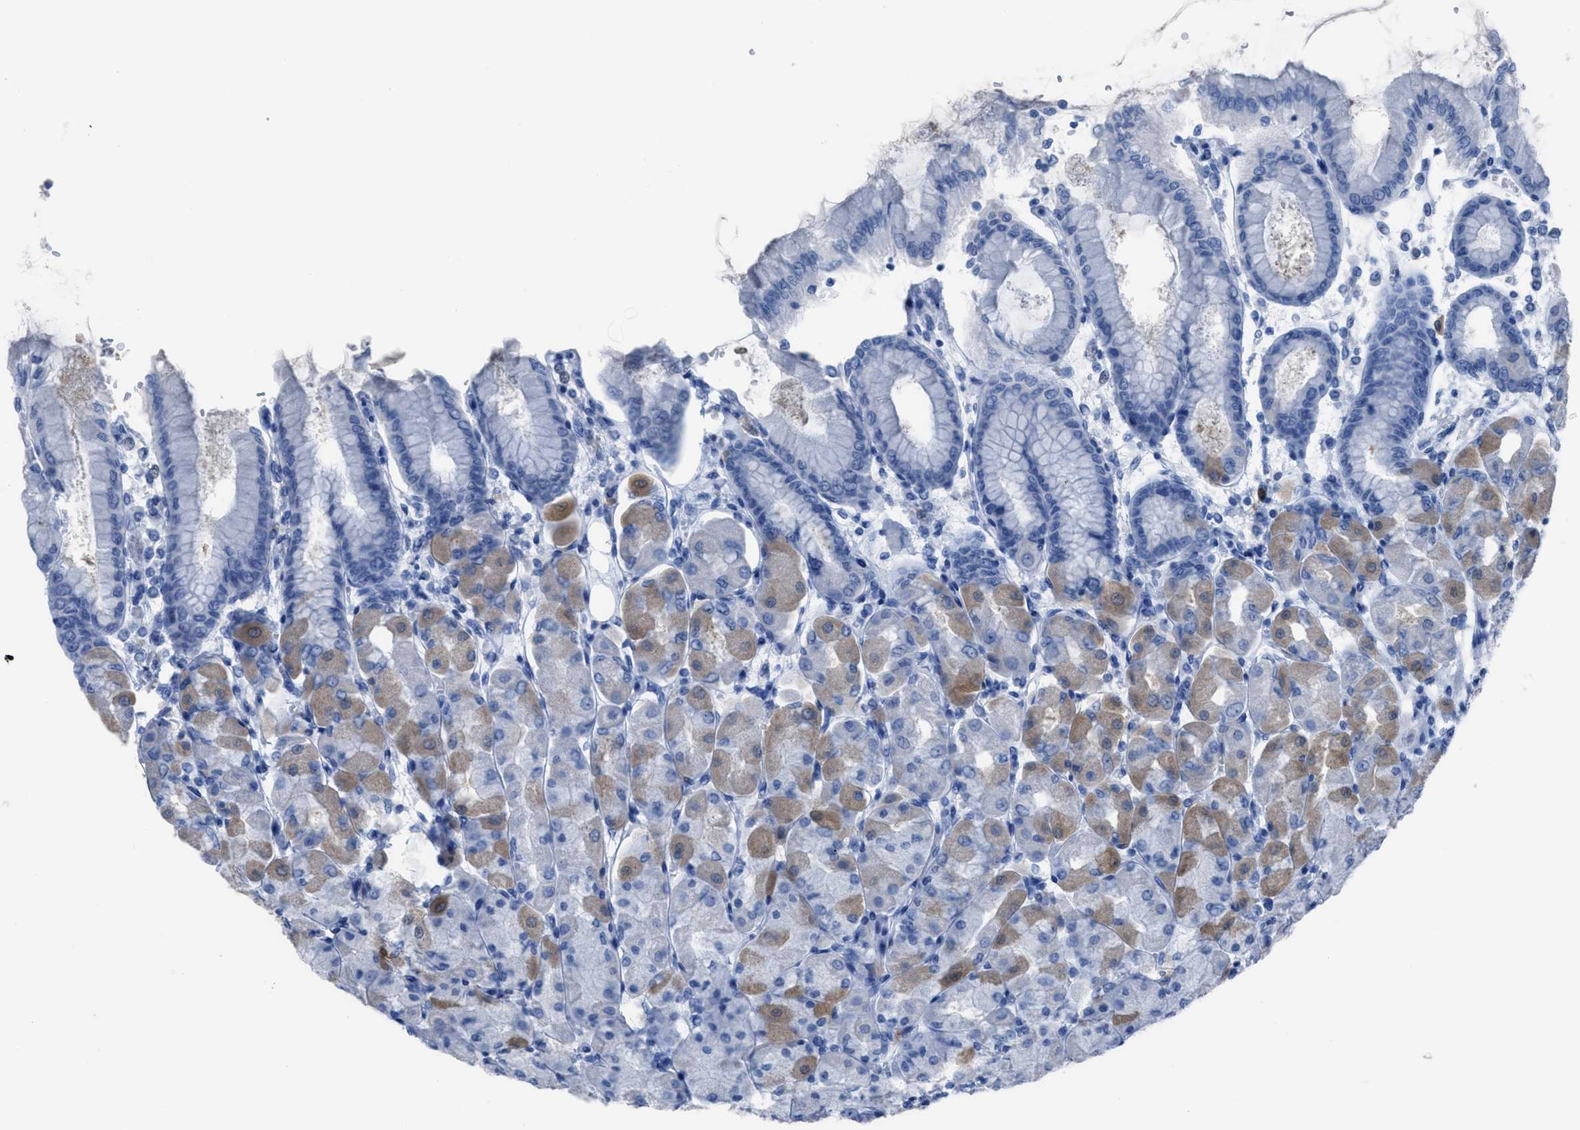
{"staining": {"intensity": "strong", "quantity": "<25%", "location": "cytoplasmic/membranous,nuclear"}, "tissue": "stomach", "cell_type": "Glandular cells", "image_type": "normal", "snomed": [{"axis": "morphology", "description": "Normal tissue, NOS"}, {"axis": "topography", "description": "Stomach, upper"}], "caption": "Immunohistochemical staining of benign human stomach exhibits strong cytoplasmic/membranous,nuclear protein expression in approximately <25% of glandular cells.", "gene": "CDKN2A", "patient": {"sex": "female", "age": 56}}